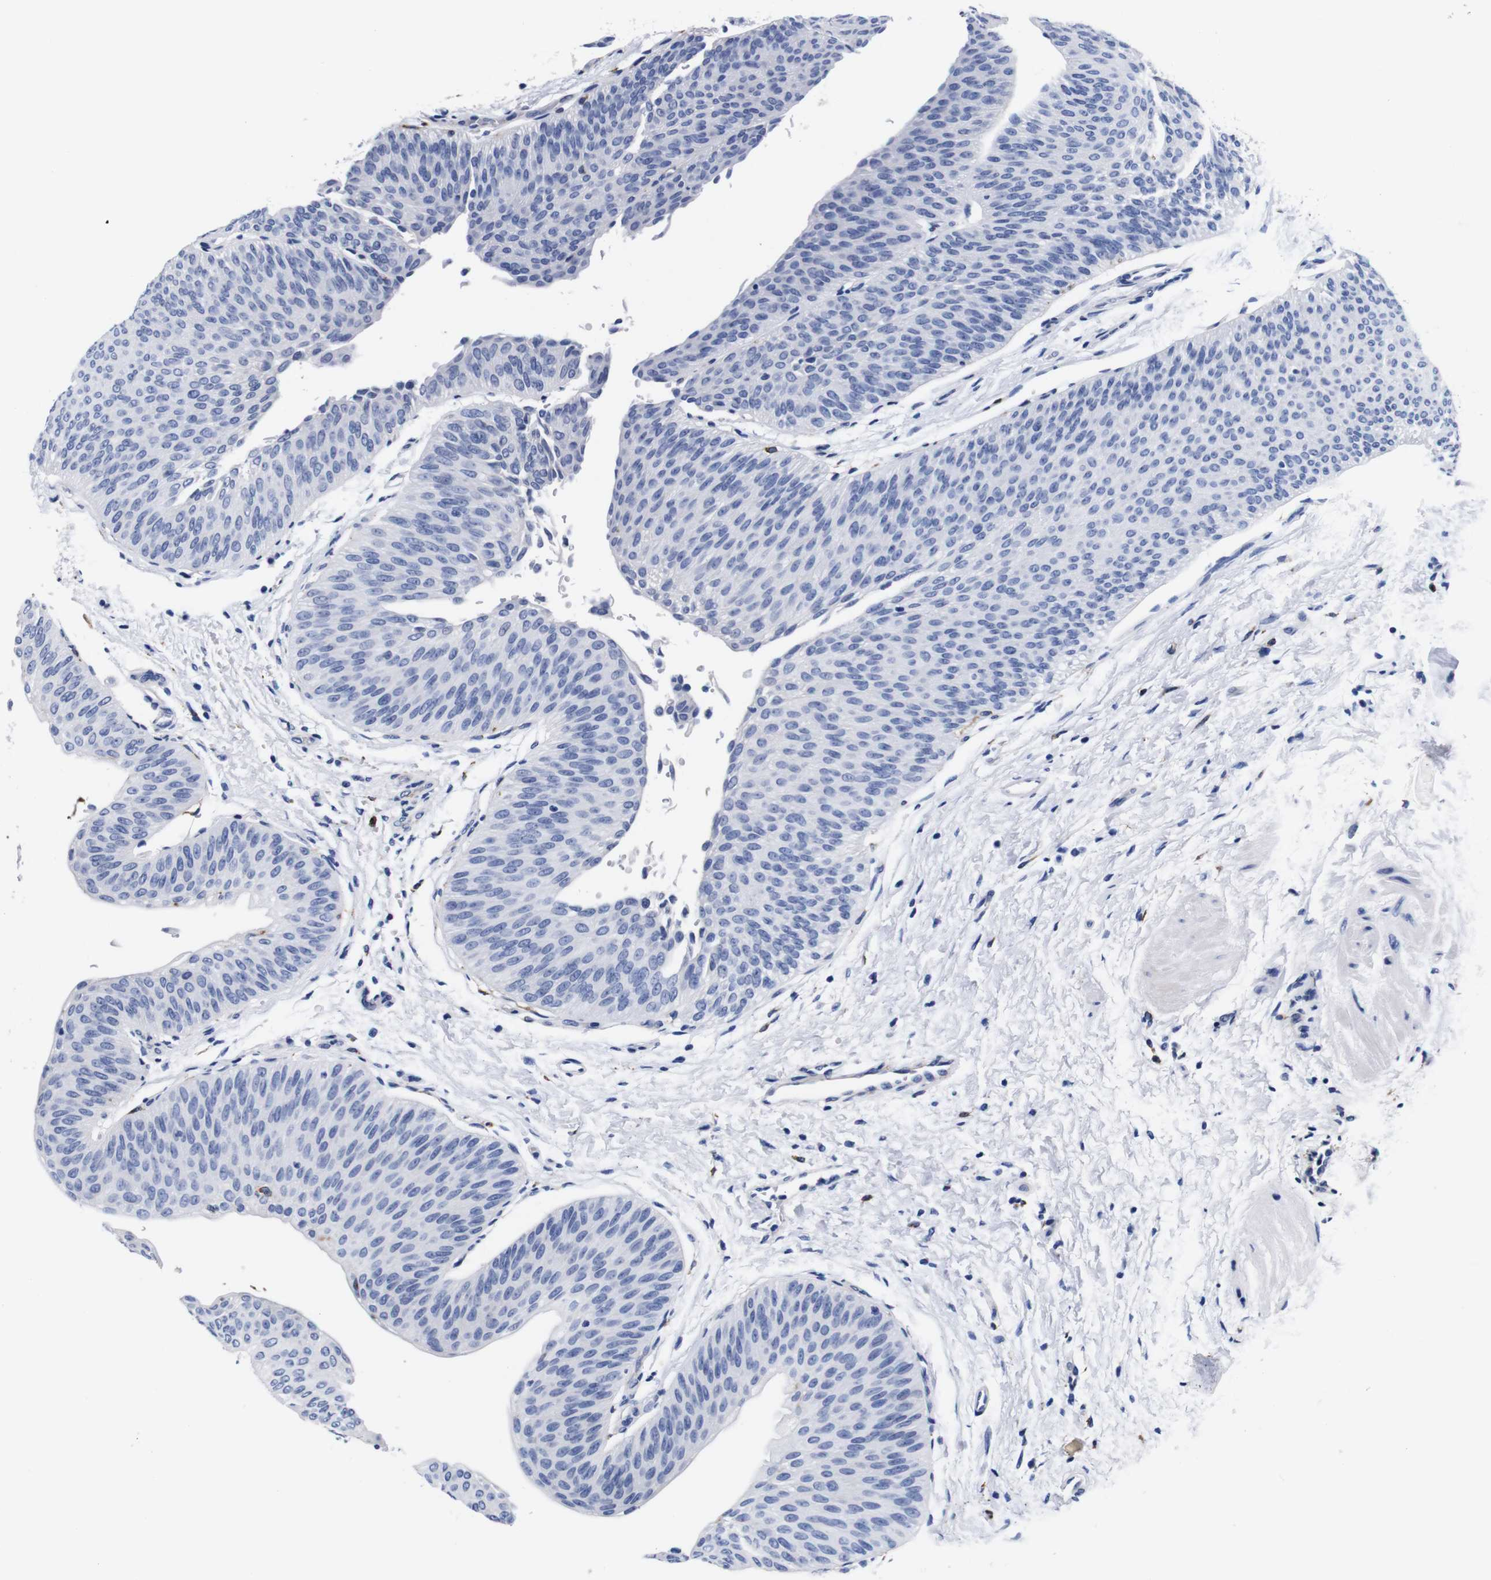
{"staining": {"intensity": "negative", "quantity": "none", "location": "none"}, "tissue": "urothelial cancer", "cell_type": "Tumor cells", "image_type": "cancer", "snomed": [{"axis": "morphology", "description": "Urothelial carcinoma, Low grade"}, {"axis": "topography", "description": "Urinary bladder"}], "caption": "The immunohistochemistry (IHC) histopathology image has no significant positivity in tumor cells of urothelial cancer tissue.", "gene": "HLA-DMB", "patient": {"sex": "female", "age": 60}}